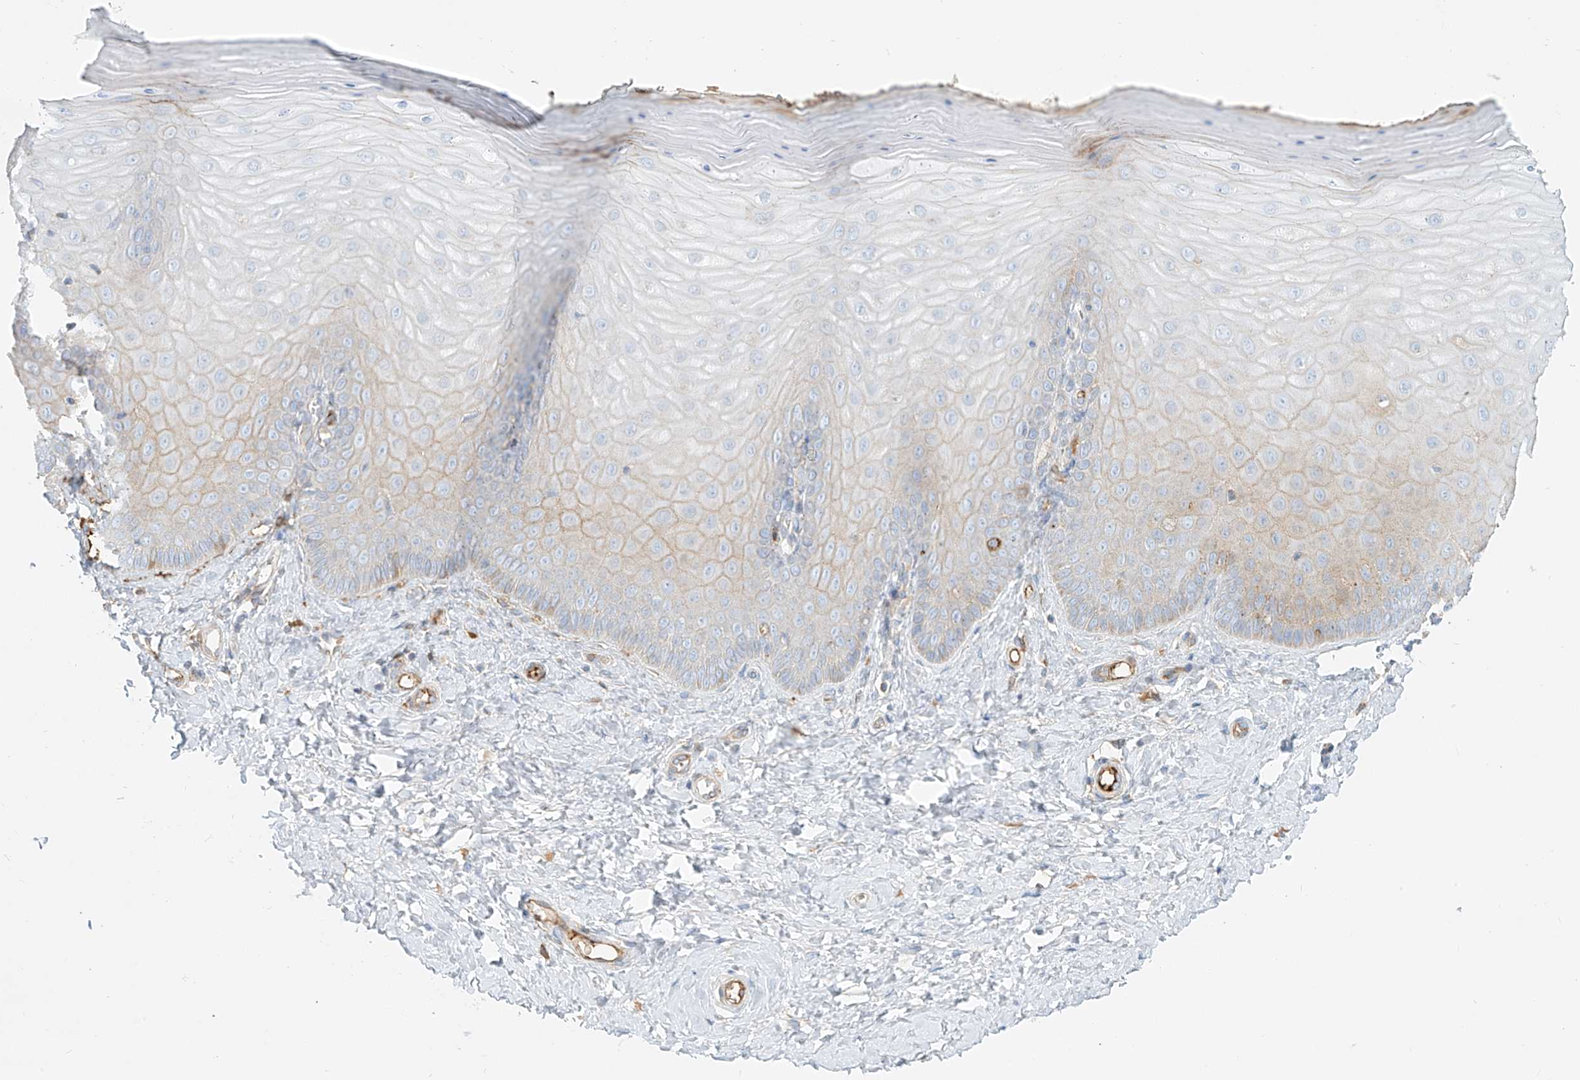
{"staining": {"intensity": "negative", "quantity": "none", "location": "none"}, "tissue": "cervix", "cell_type": "Glandular cells", "image_type": "normal", "snomed": [{"axis": "morphology", "description": "Normal tissue, NOS"}, {"axis": "topography", "description": "Cervix"}], "caption": "A high-resolution image shows immunohistochemistry staining of benign cervix, which shows no significant staining in glandular cells.", "gene": "OCSTAMP", "patient": {"sex": "female", "age": 55}}